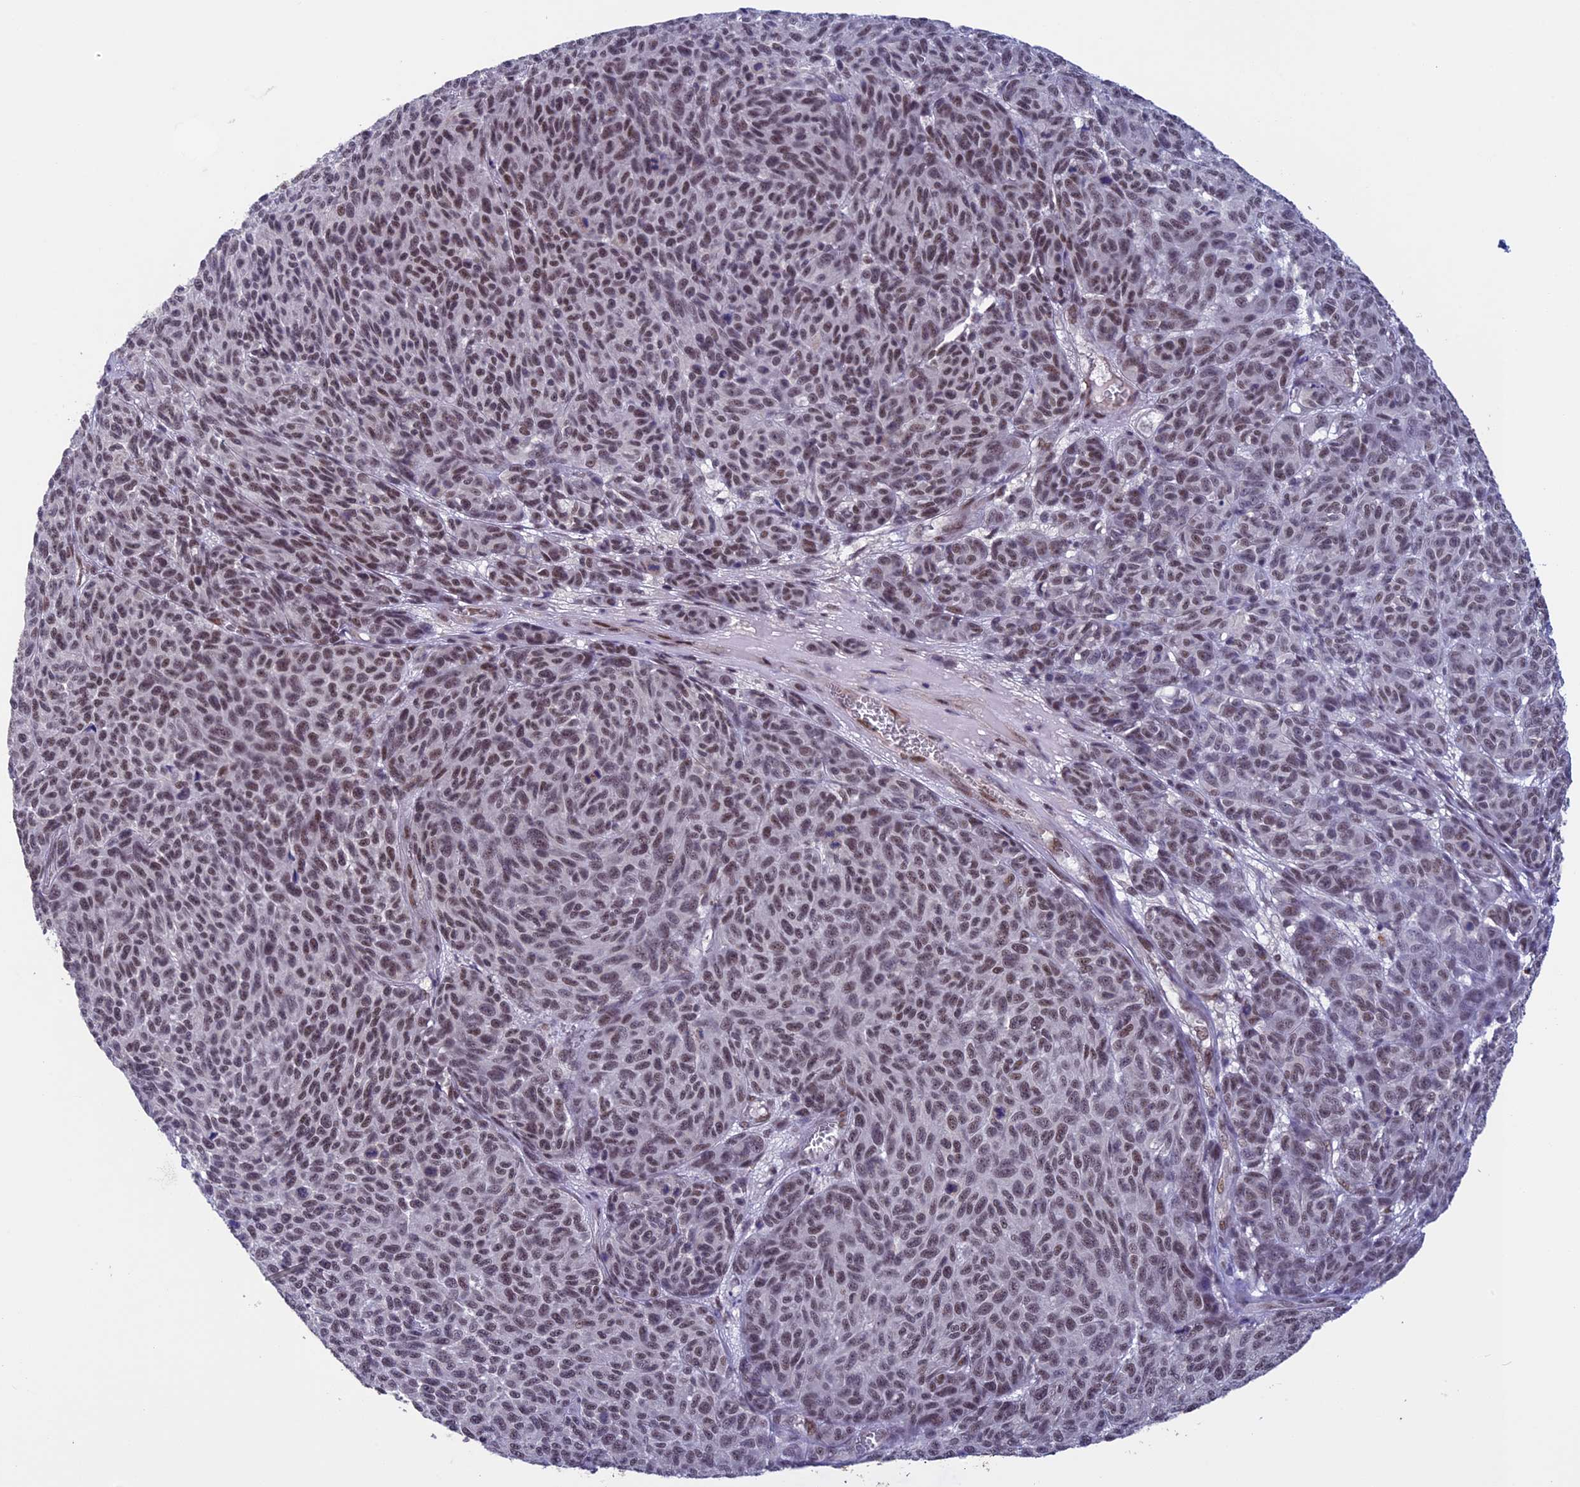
{"staining": {"intensity": "moderate", "quantity": ">75%", "location": "nuclear"}, "tissue": "melanoma", "cell_type": "Tumor cells", "image_type": "cancer", "snomed": [{"axis": "morphology", "description": "Malignant melanoma, NOS"}, {"axis": "topography", "description": "Skin"}], "caption": "This is an image of immunohistochemistry (IHC) staining of malignant melanoma, which shows moderate positivity in the nuclear of tumor cells.", "gene": "RNF40", "patient": {"sex": "male", "age": 49}}